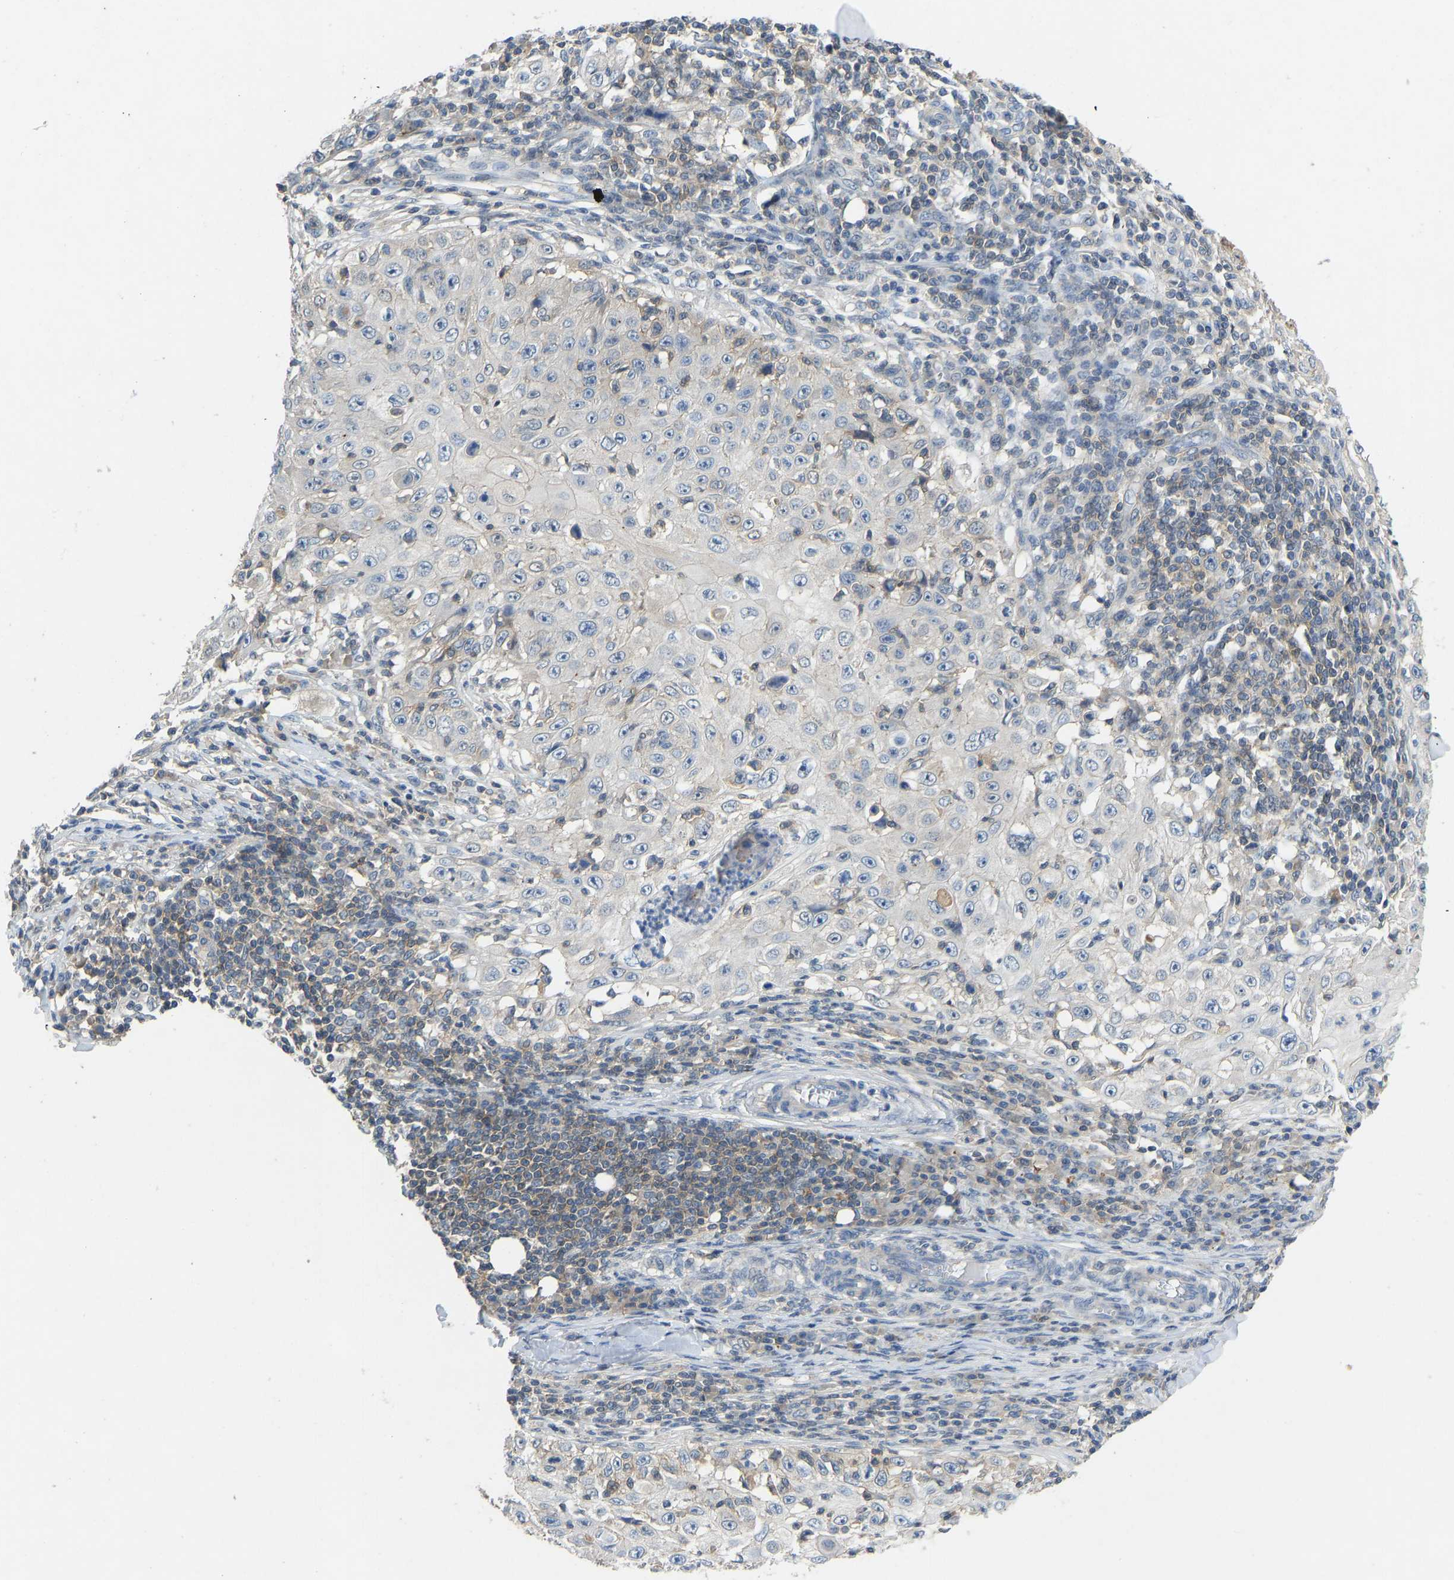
{"staining": {"intensity": "negative", "quantity": "none", "location": "none"}, "tissue": "skin cancer", "cell_type": "Tumor cells", "image_type": "cancer", "snomed": [{"axis": "morphology", "description": "Squamous cell carcinoma, NOS"}, {"axis": "topography", "description": "Skin"}], "caption": "Immunohistochemistry of human skin cancer reveals no staining in tumor cells.", "gene": "NDRG3", "patient": {"sex": "male", "age": 86}}